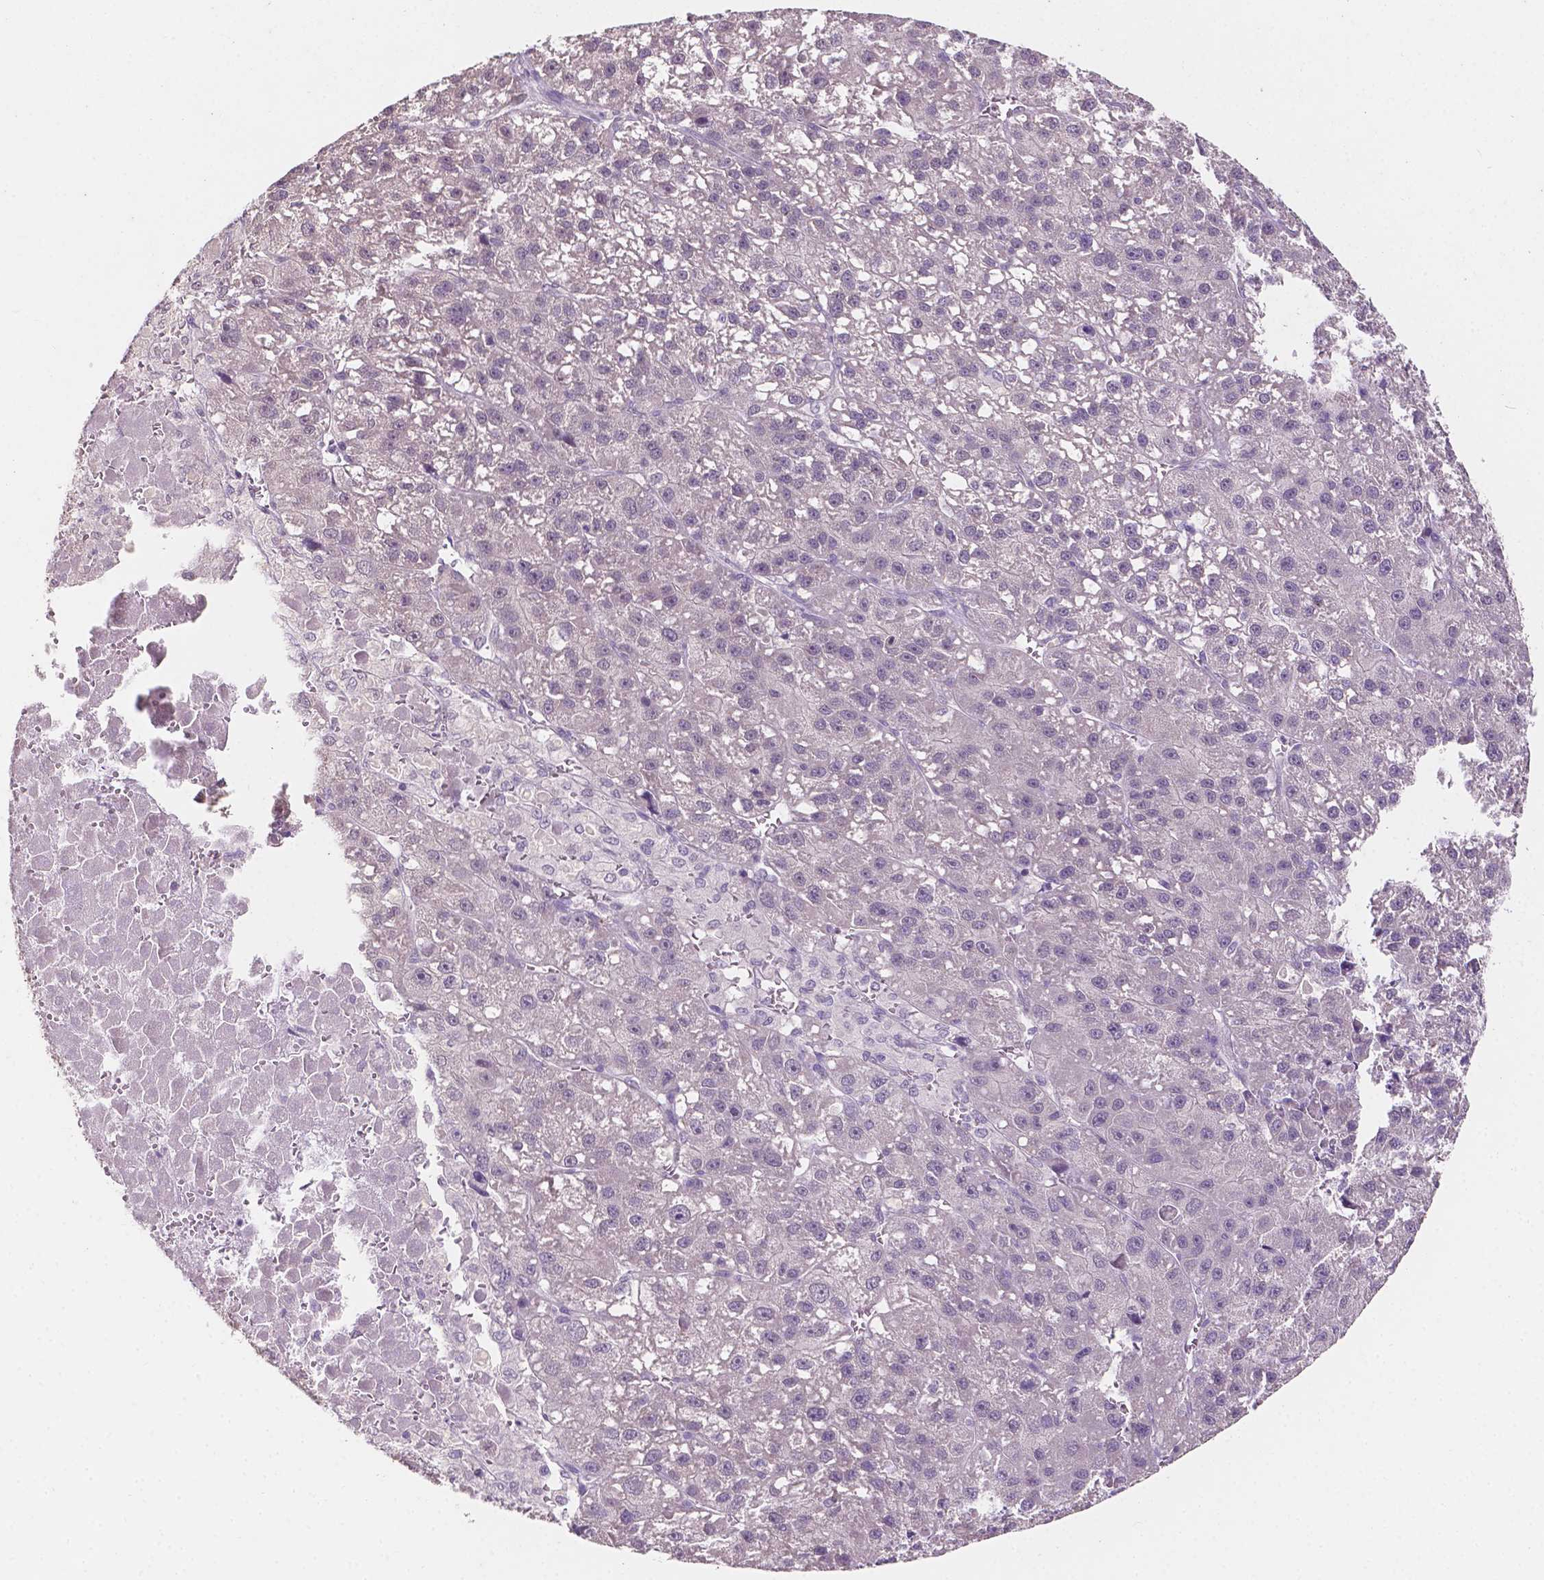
{"staining": {"intensity": "negative", "quantity": "none", "location": "none"}, "tissue": "liver cancer", "cell_type": "Tumor cells", "image_type": "cancer", "snomed": [{"axis": "morphology", "description": "Carcinoma, Hepatocellular, NOS"}, {"axis": "topography", "description": "Liver"}], "caption": "Protein analysis of liver cancer (hepatocellular carcinoma) displays no significant positivity in tumor cells. Brightfield microscopy of IHC stained with DAB (brown) and hematoxylin (blue), captured at high magnification.", "gene": "TAL1", "patient": {"sex": "female", "age": 70}}